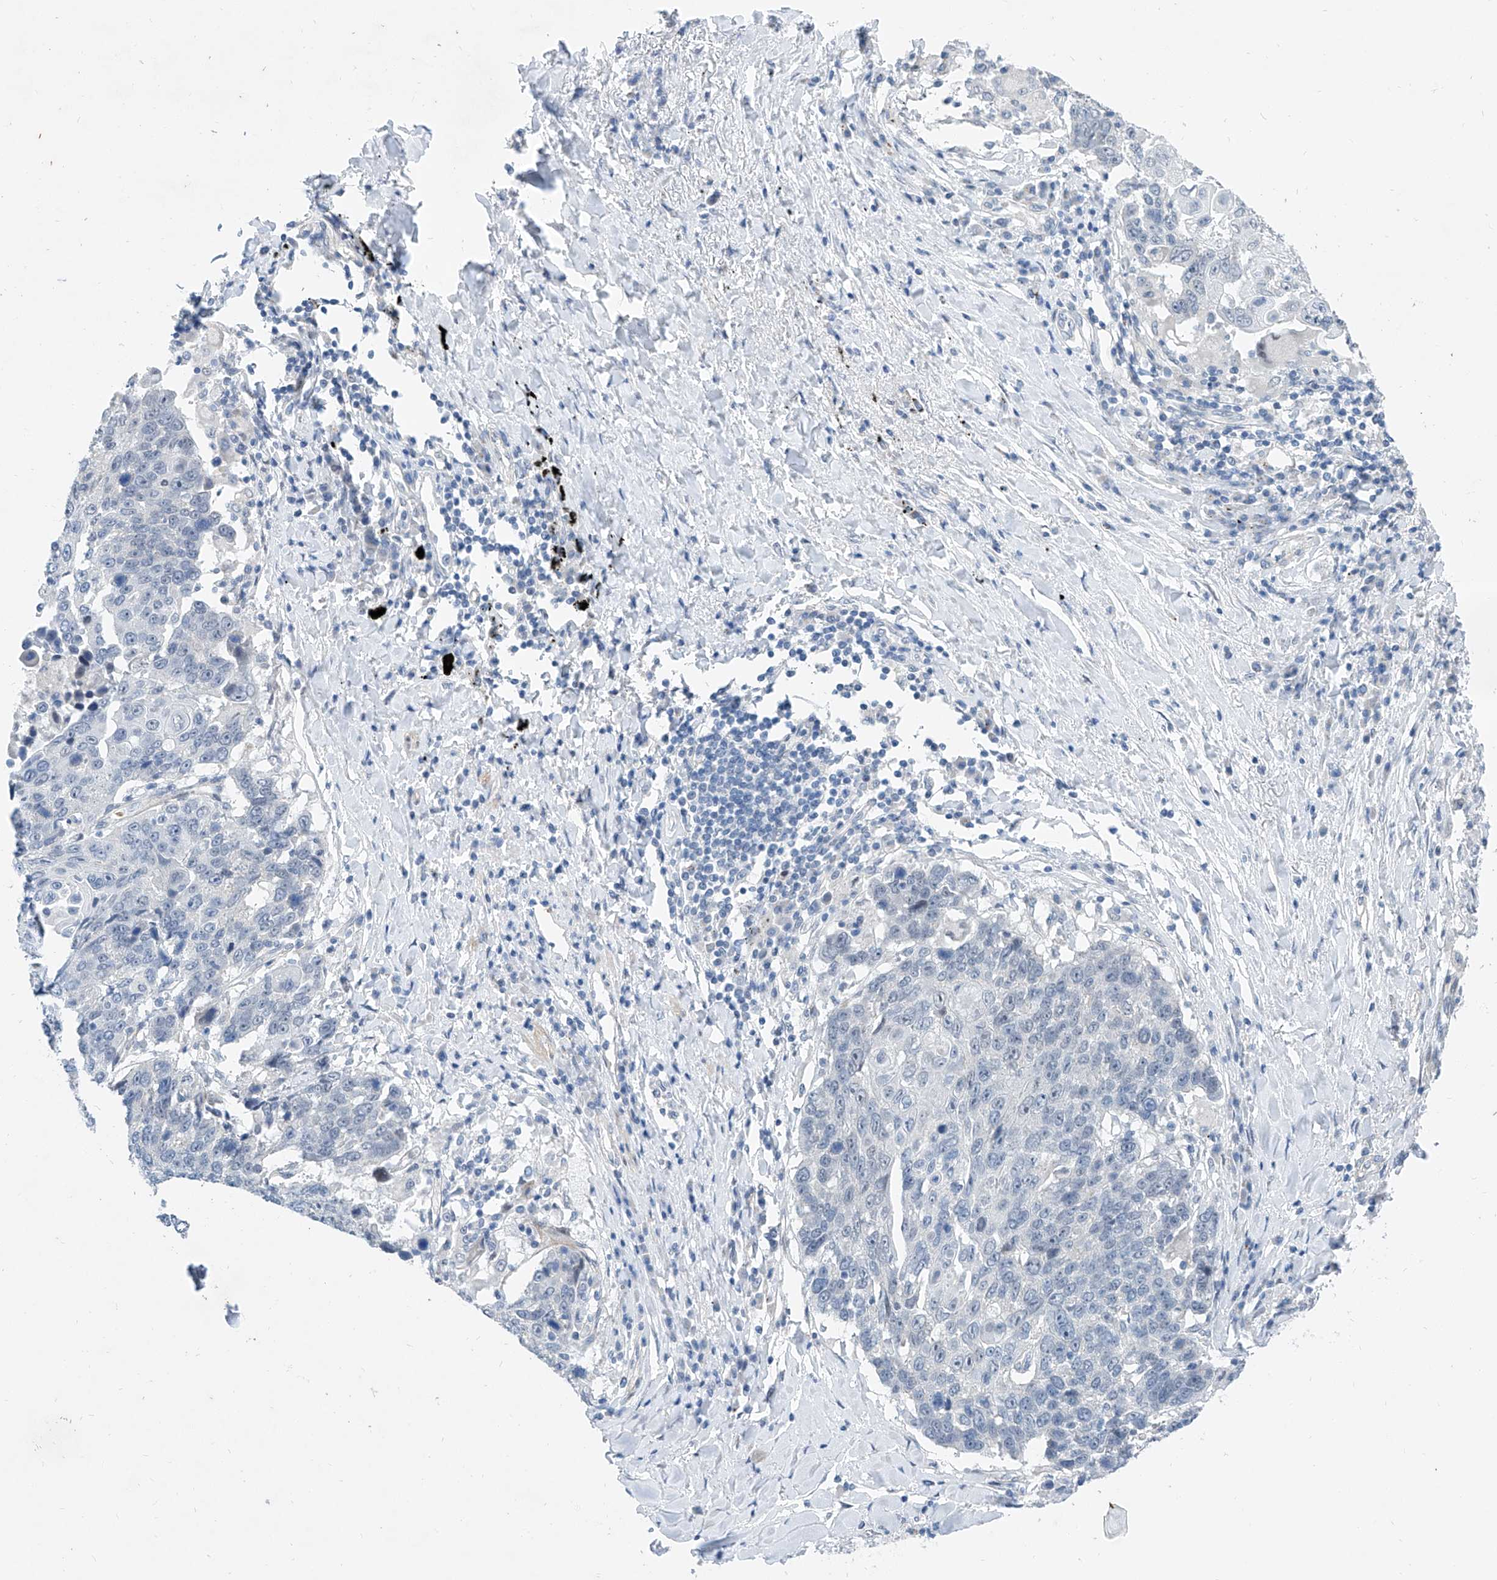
{"staining": {"intensity": "negative", "quantity": "none", "location": "none"}, "tissue": "lung cancer", "cell_type": "Tumor cells", "image_type": "cancer", "snomed": [{"axis": "morphology", "description": "Squamous cell carcinoma, NOS"}, {"axis": "topography", "description": "Lung"}], "caption": "The histopathology image displays no staining of tumor cells in squamous cell carcinoma (lung).", "gene": "BPTF", "patient": {"sex": "male", "age": 66}}